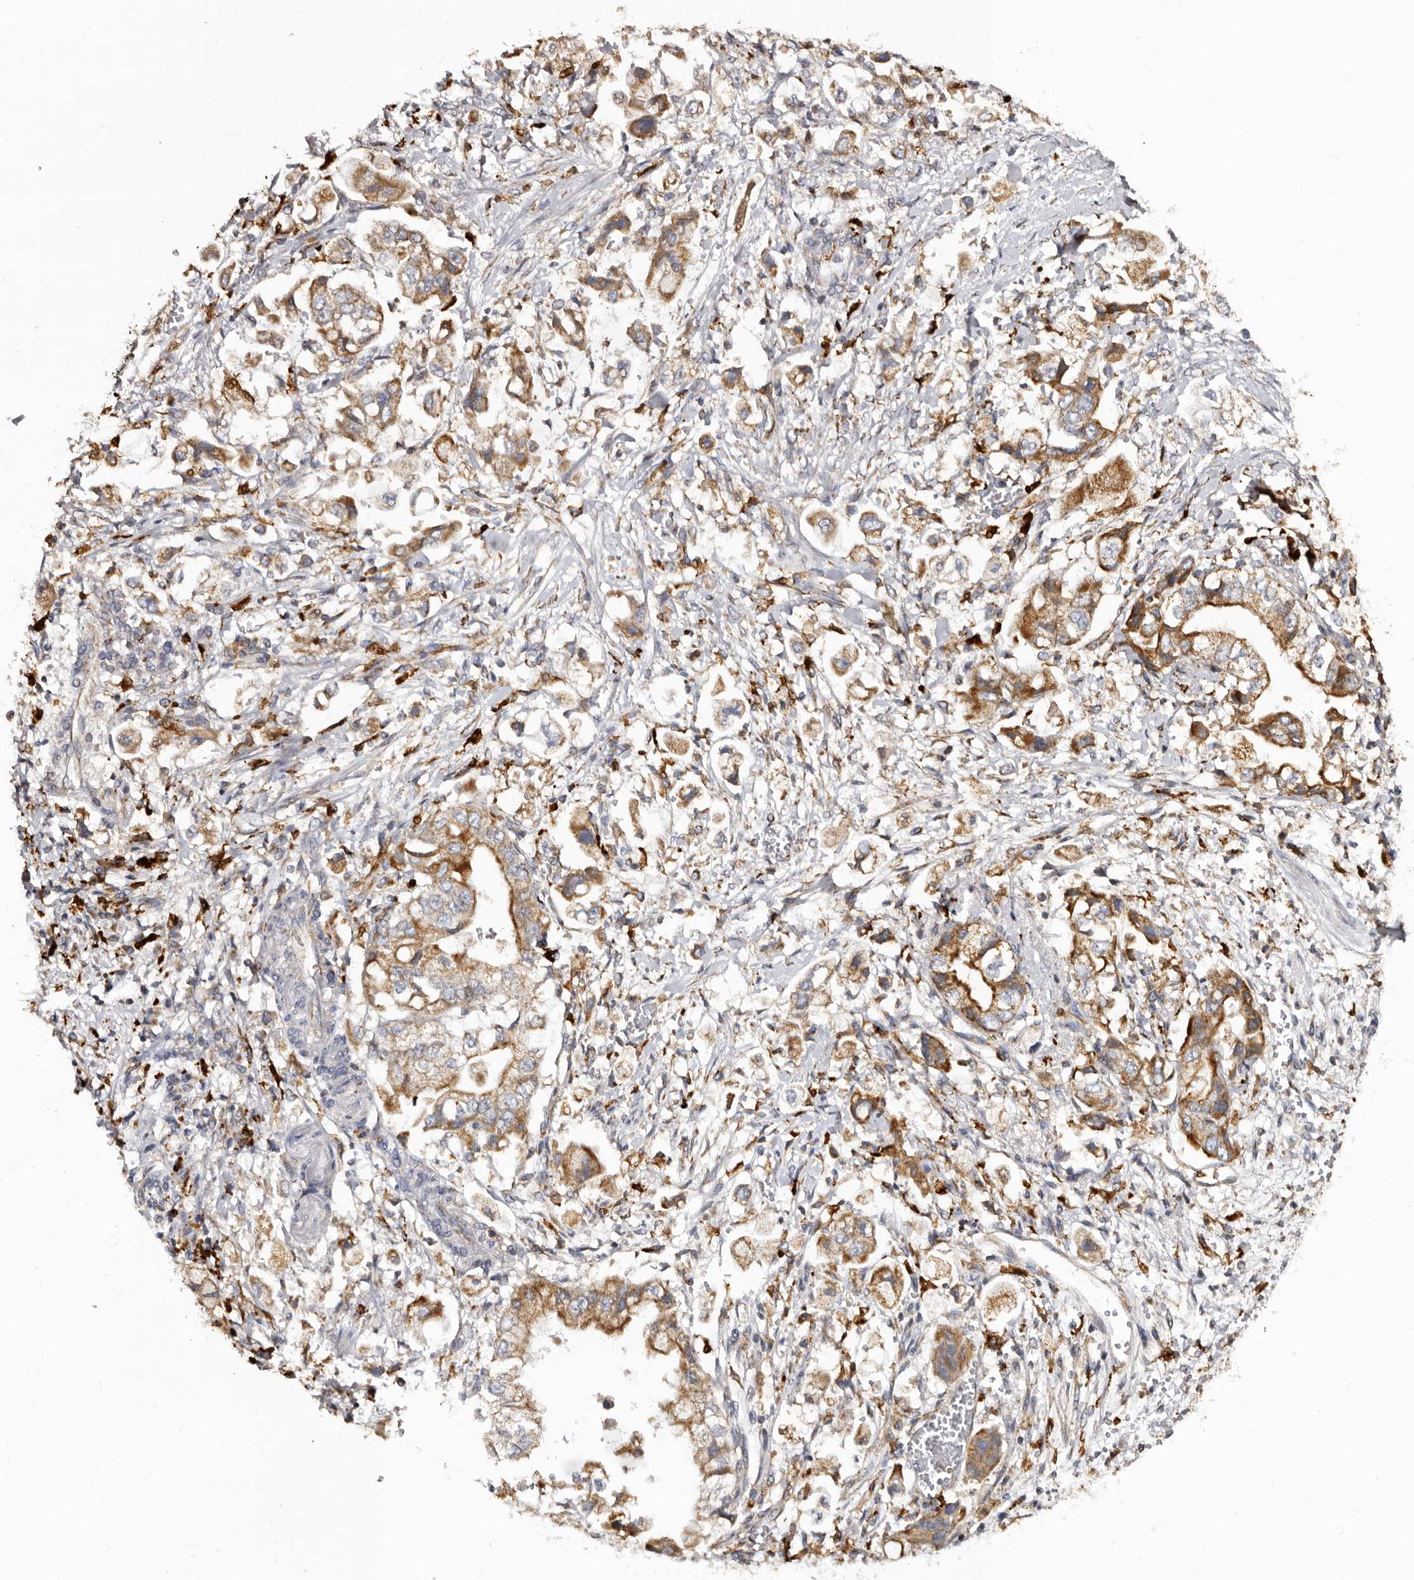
{"staining": {"intensity": "moderate", "quantity": ">75%", "location": "cytoplasmic/membranous"}, "tissue": "stomach cancer", "cell_type": "Tumor cells", "image_type": "cancer", "snomed": [{"axis": "morphology", "description": "Adenocarcinoma, NOS"}, {"axis": "topography", "description": "Stomach"}], "caption": "Stomach cancer (adenocarcinoma) was stained to show a protein in brown. There is medium levels of moderate cytoplasmic/membranous staining in about >75% of tumor cells.", "gene": "MECR", "patient": {"sex": "male", "age": 62}}